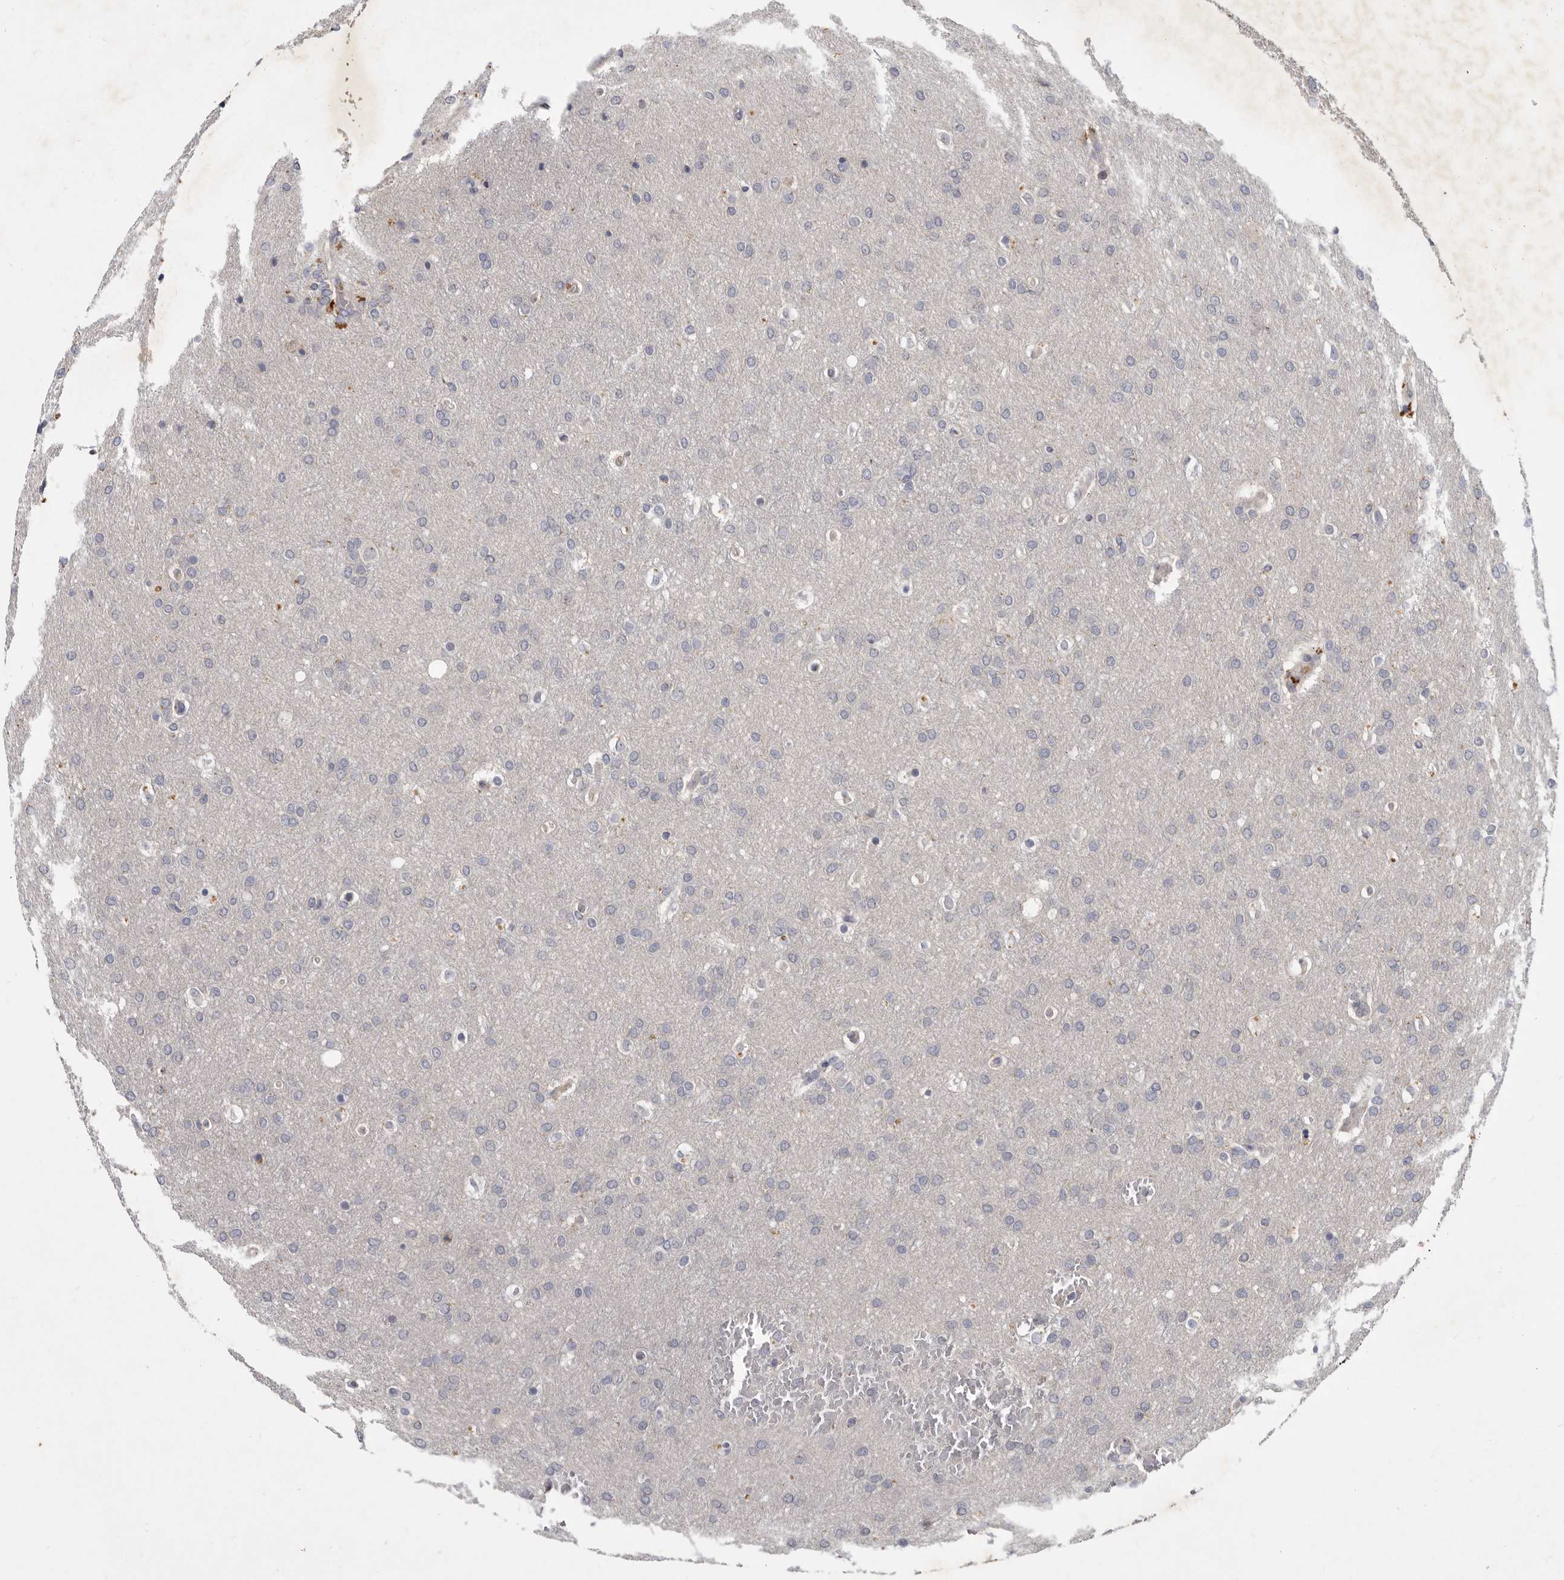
{"staining": {"intensity": "negative", "quantity": "none", "location": "none"}, "tissue": "glioma", "cell_type": "Tumor cells", "image_type": "cancer", "snomed": [{"axis": "morphology", "description": "Glioma, malignant, Low grade"}, {"axis": "topography", "description": "Brain"}], "caption": "Photomicrograph shows no protein expression in tumor cells of glioma tissue.", "gene": "SLC22A1", "patient": {"sex": "female", "age": 37}}